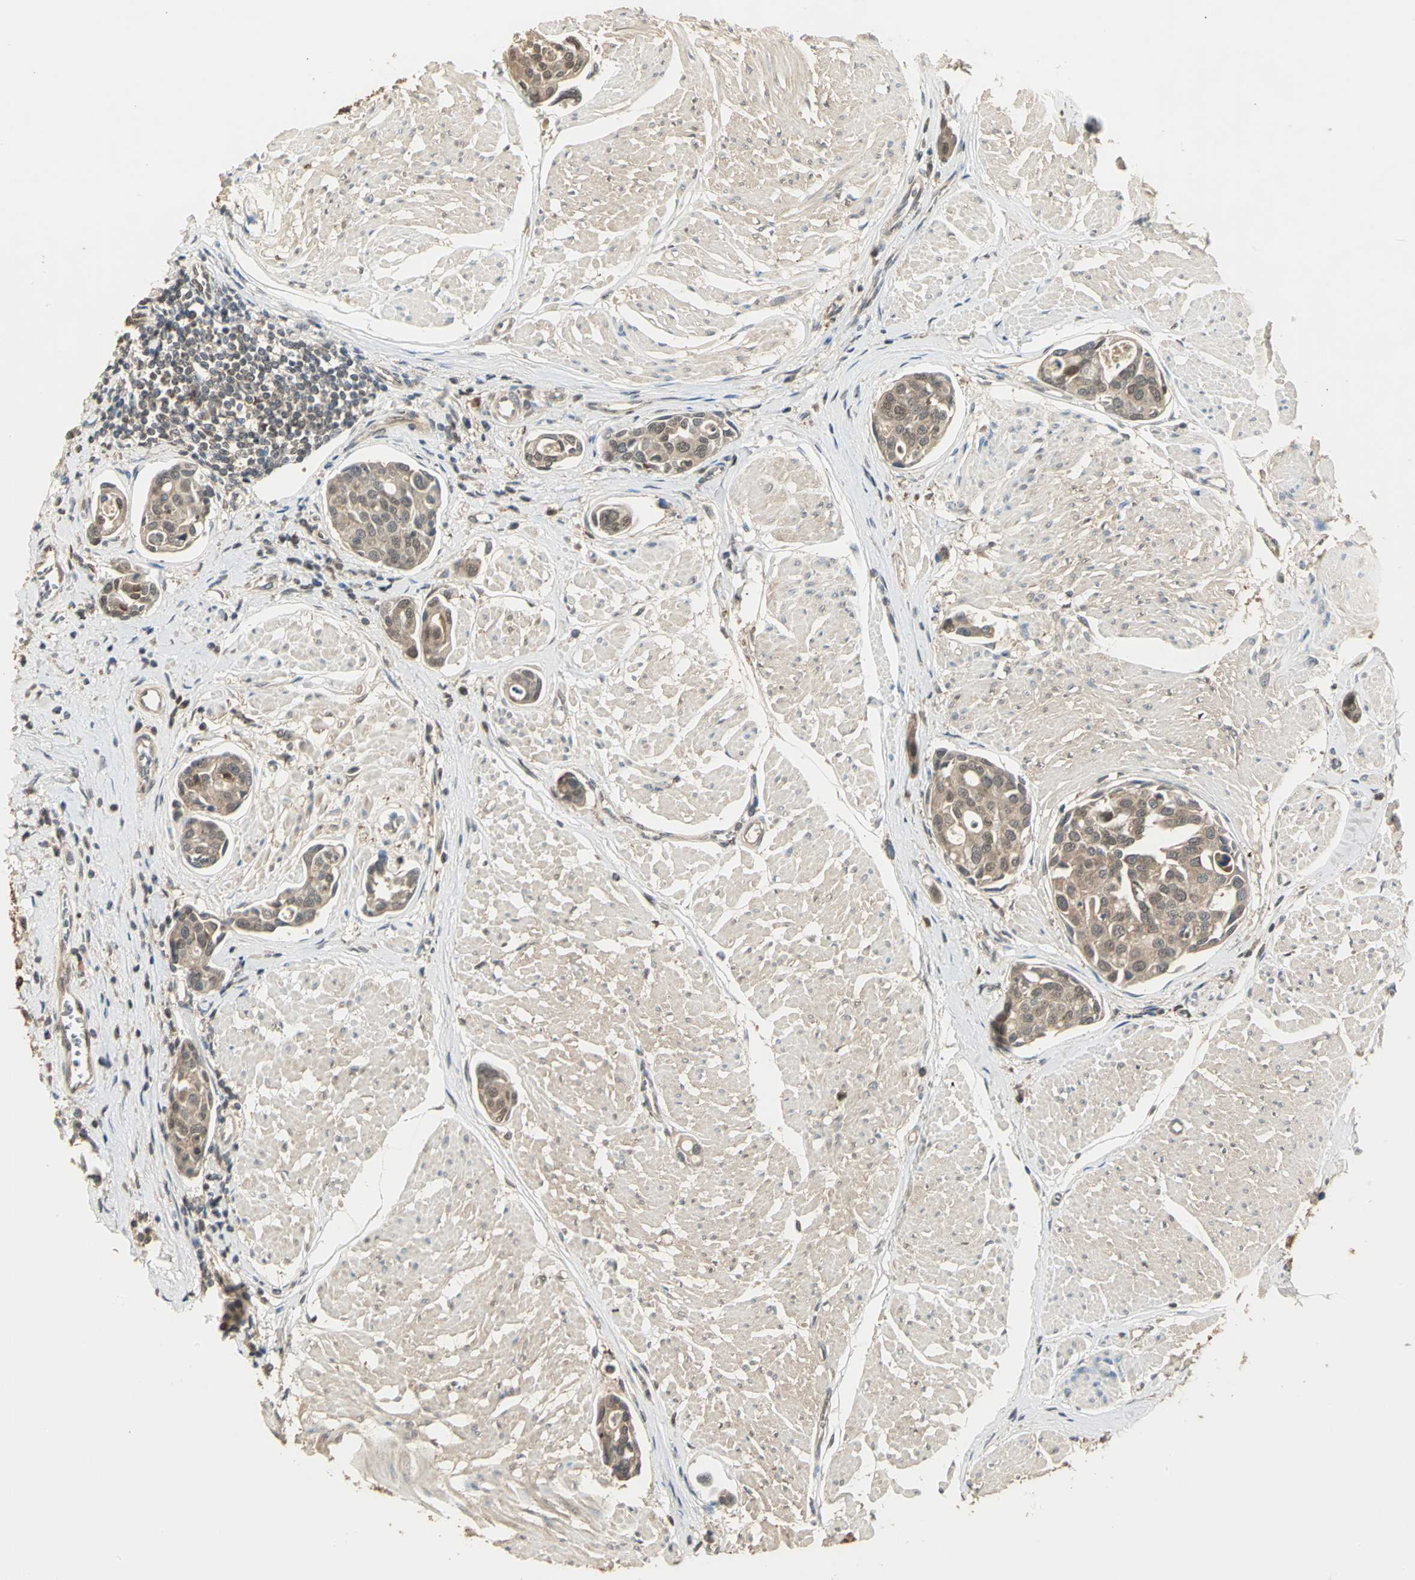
{"staining": {"intensity": "moderate", "quantity": ">75%", "location": "cytoplasmic/membranous,nuclear"}, "tissue": "urothelial cancer", "cell_type": "Tumor cells", "image_type": "cancer", "snomed": [{"axis": "morphology", "description": "Urothelial carcinoma, High grade"}, {"axis": "topography", "description": "Urinary bladder"}], "caption": "Protein staining by immunohistochemistry exhibits moderate cytoplasmic/membranous and nuclear positivity in about >75% of tumor cells in high-grade urothelial carcinoma.", "gene": "PARK7", "patient": {"sex": "male", "age": 78}}